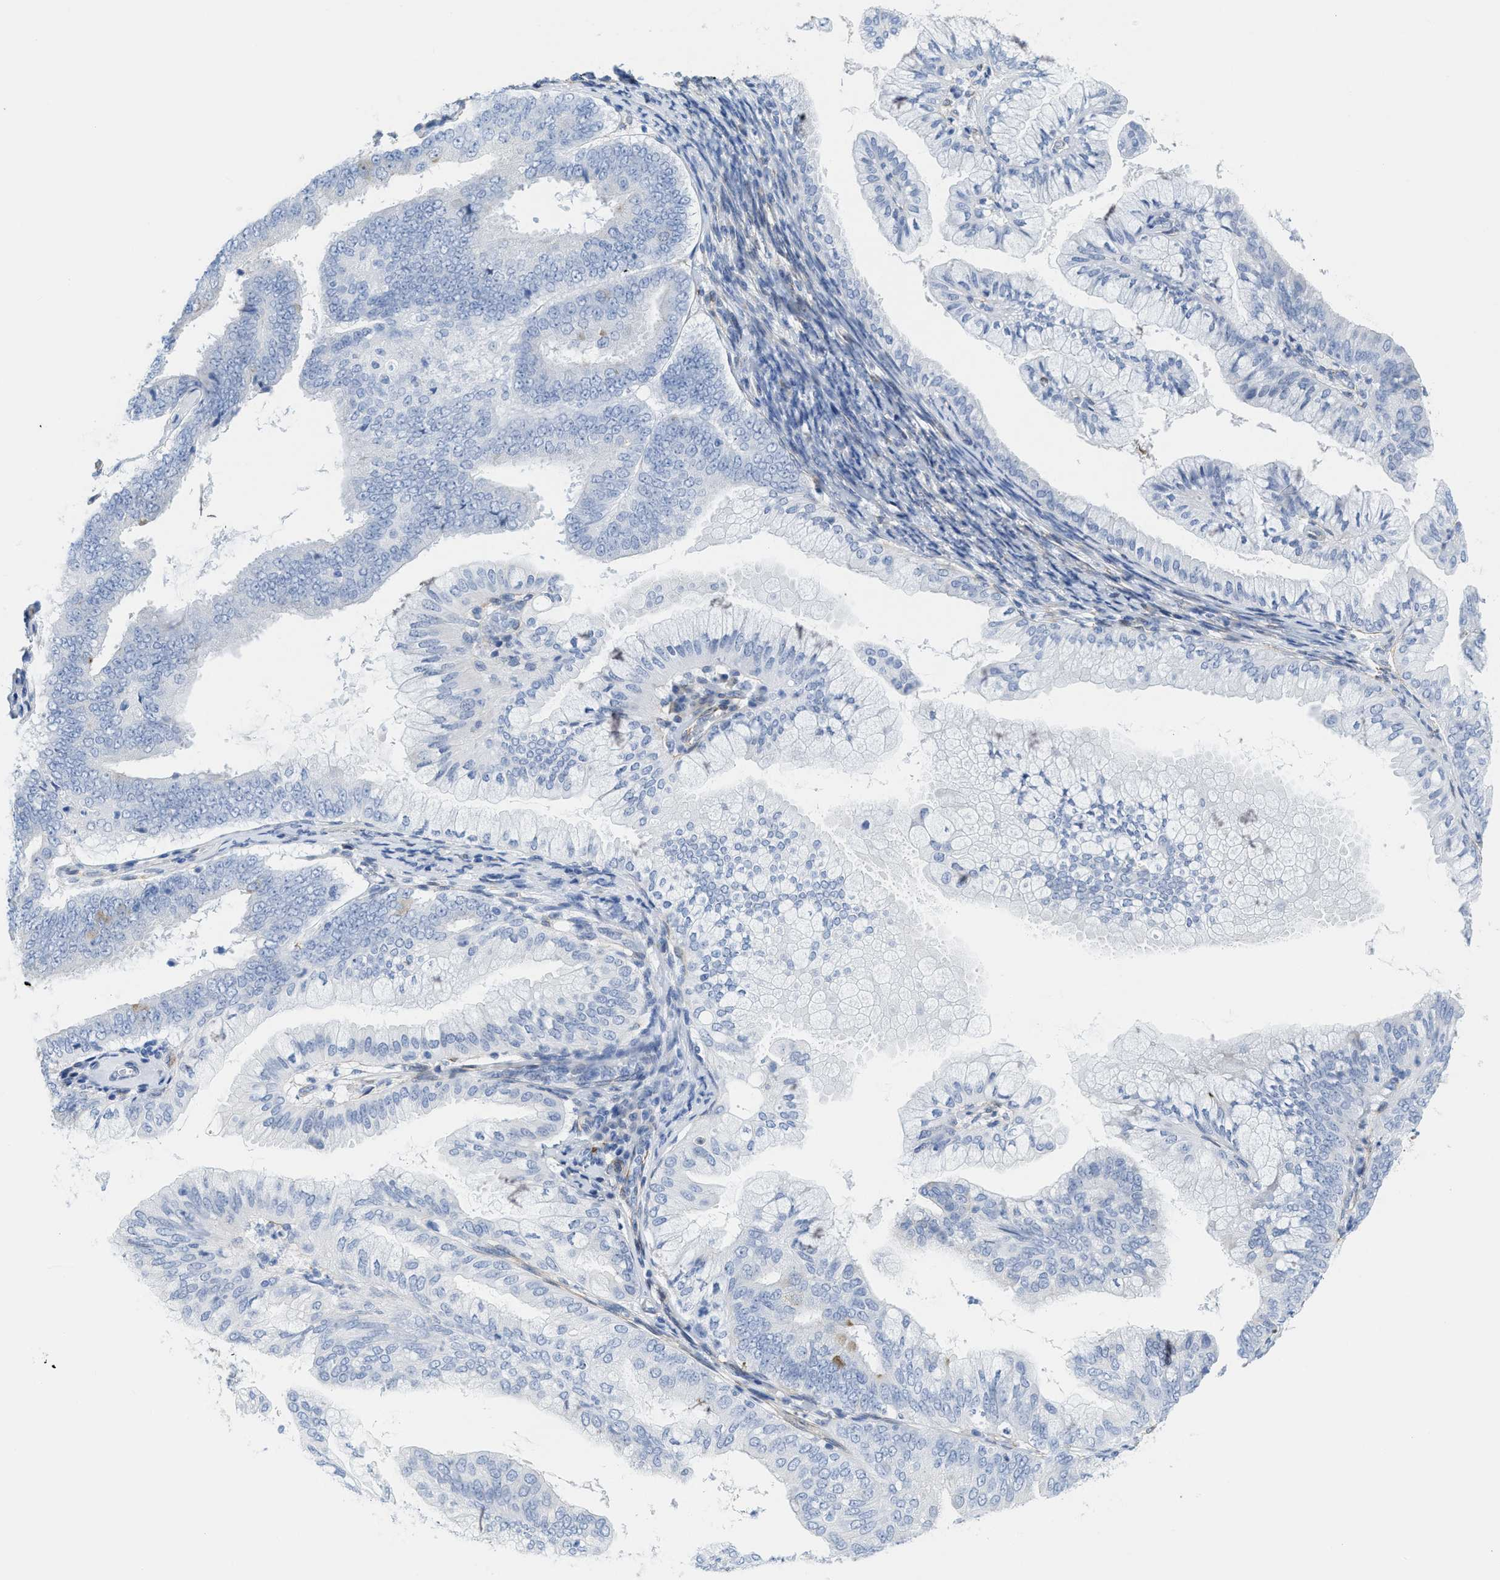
{"staining": {"intensity": "negative", "quantity": "none", "location": "none"}, "tissue": "endometrial cancer", "cell_type": "Tumor cells", "image_type": "cancer", "snomed": [{"axis": "morphology", "description": "Adenocarcinoma, NOS"}, {"axis": "topography", "description": "Endometrium"}], "caption": "Immunohistochemical staining of human adenocarcinoma (endometrial) displays no significant positivity in tumor cells.", "gene": "TUB", "patient": {"sex": "female", "age": 63}}